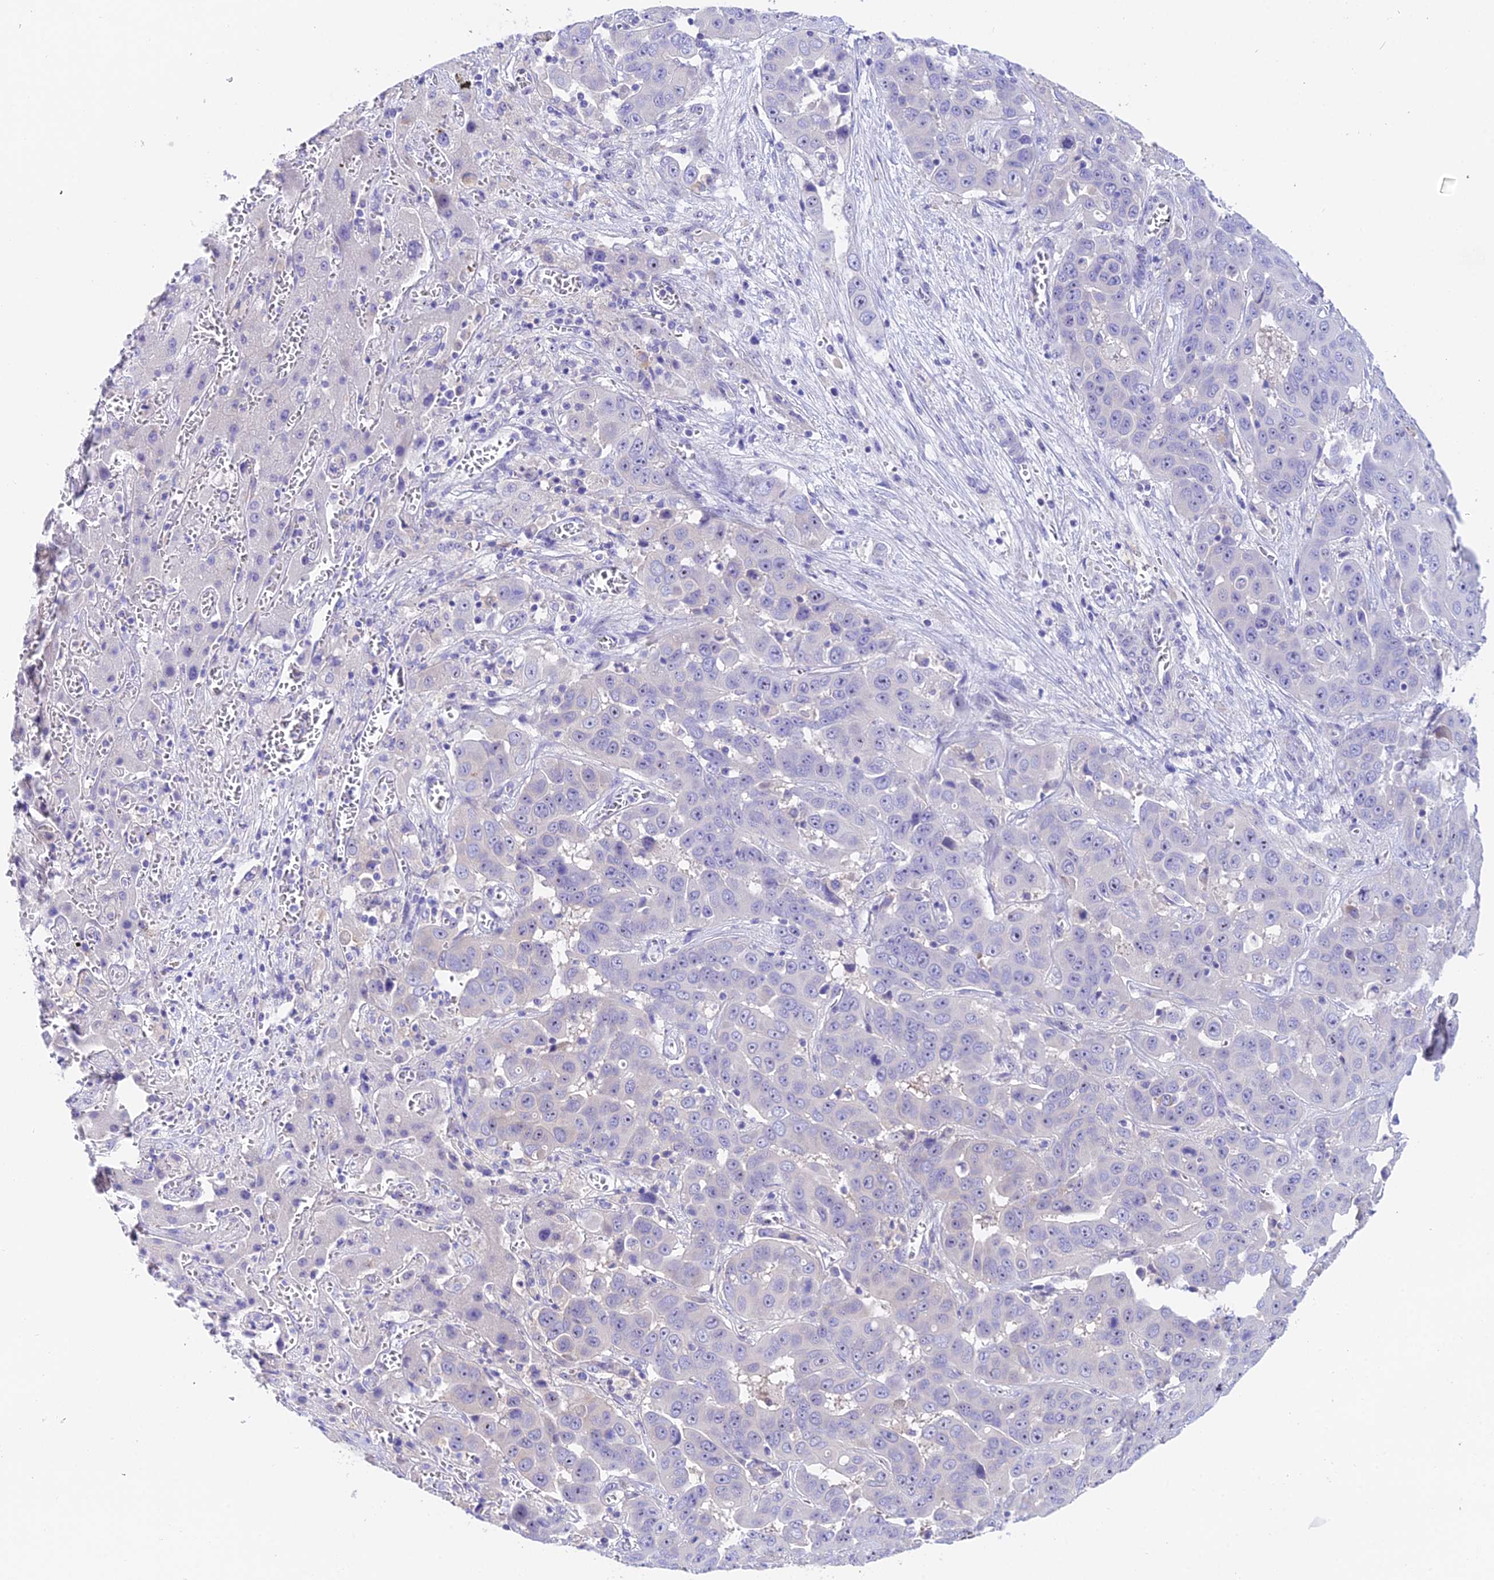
{"staining": {"intensity": "negative", "quantity": "none", "location": "none"}, "tissue": "liver cancer", "cell_type": "Tumor cells", "image_type": "cancer", "snomed": [{"axis": "morphology", "description": "Cholangiocarcinoma"}, {"axis": "topography", "description": "Liver"}], "caption": "Immunohistochemistry (IHC) micrograph of neoplastic tissue: human liver cancer (cholangiocarcinoma) stained with DAB (3,3'-diaminobenzidine) exhibits no significant protein positivity in tumor cells. The staining is performed using DAB (3,3'-diaminobenzidine) brown chromogen with nuclei counter-stained in using hematoxylin.", "gene": "DUSP29", "patient": {"sex": "female", "age": 52}}